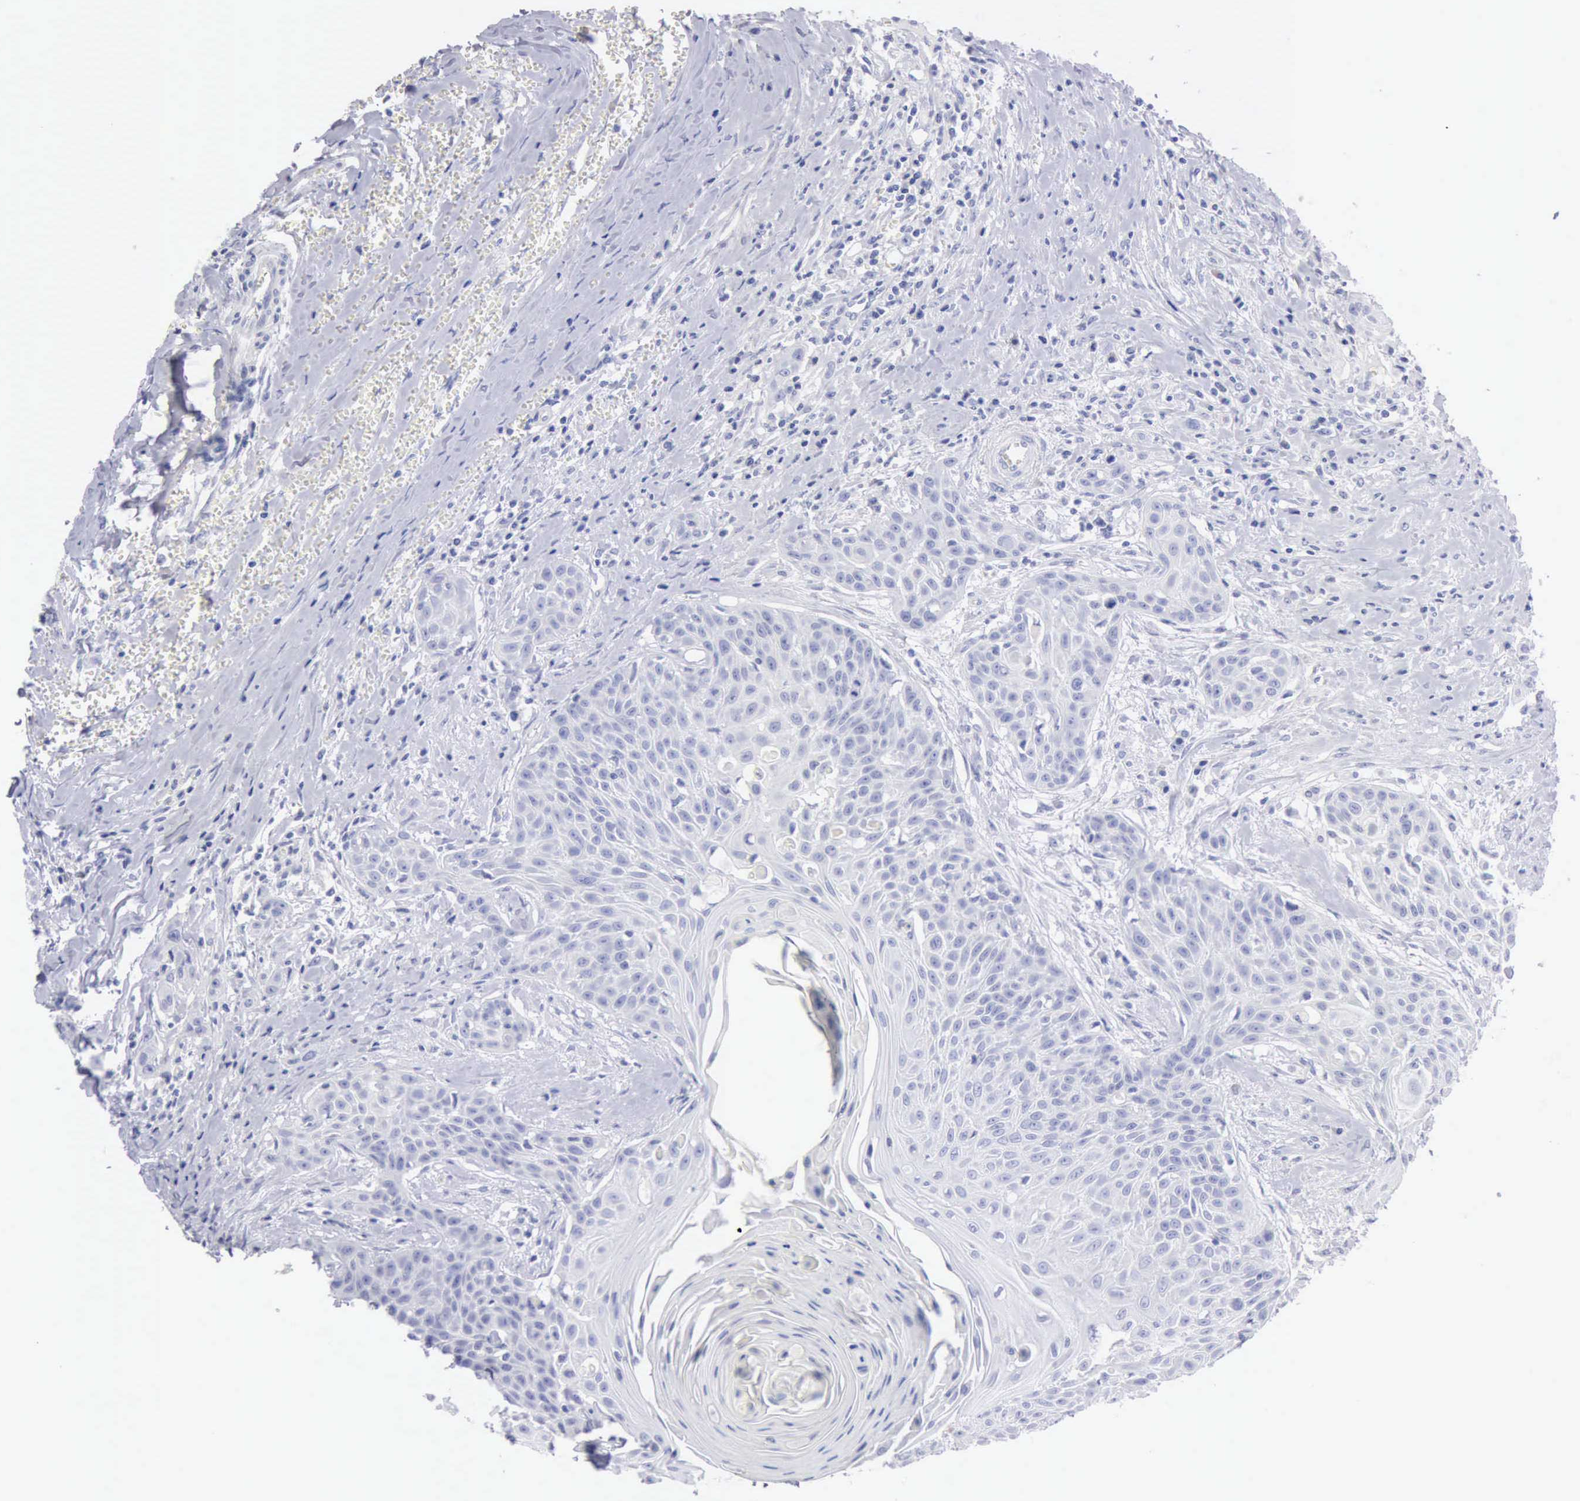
{"staining": {"intensity": "negative", "quantity": "none", "location": "none"}, "tissue": "head and neck cancer", "cell_type": "Tumor cells", "image_type": "cancer", "snomed": [{"axis": "morphology", "description": "Squamous cell carcinoma, NOS"}, {"axis": "morphology", "description": "Squamous cell carcinoma, metastatic, NOS"}, {"axis": "topography", "description": "Lymph node"}, {"axis": "topography", "description": "Salivary gland"}, {"axis": "topography", "description": "Head-Neck"}], "caption": "Tumor cells are negative for protein expression in human head and neck squamous cell carcinoma.", "gene": "ANGEL1", "patient": {"sex": "female", "age": 74}}